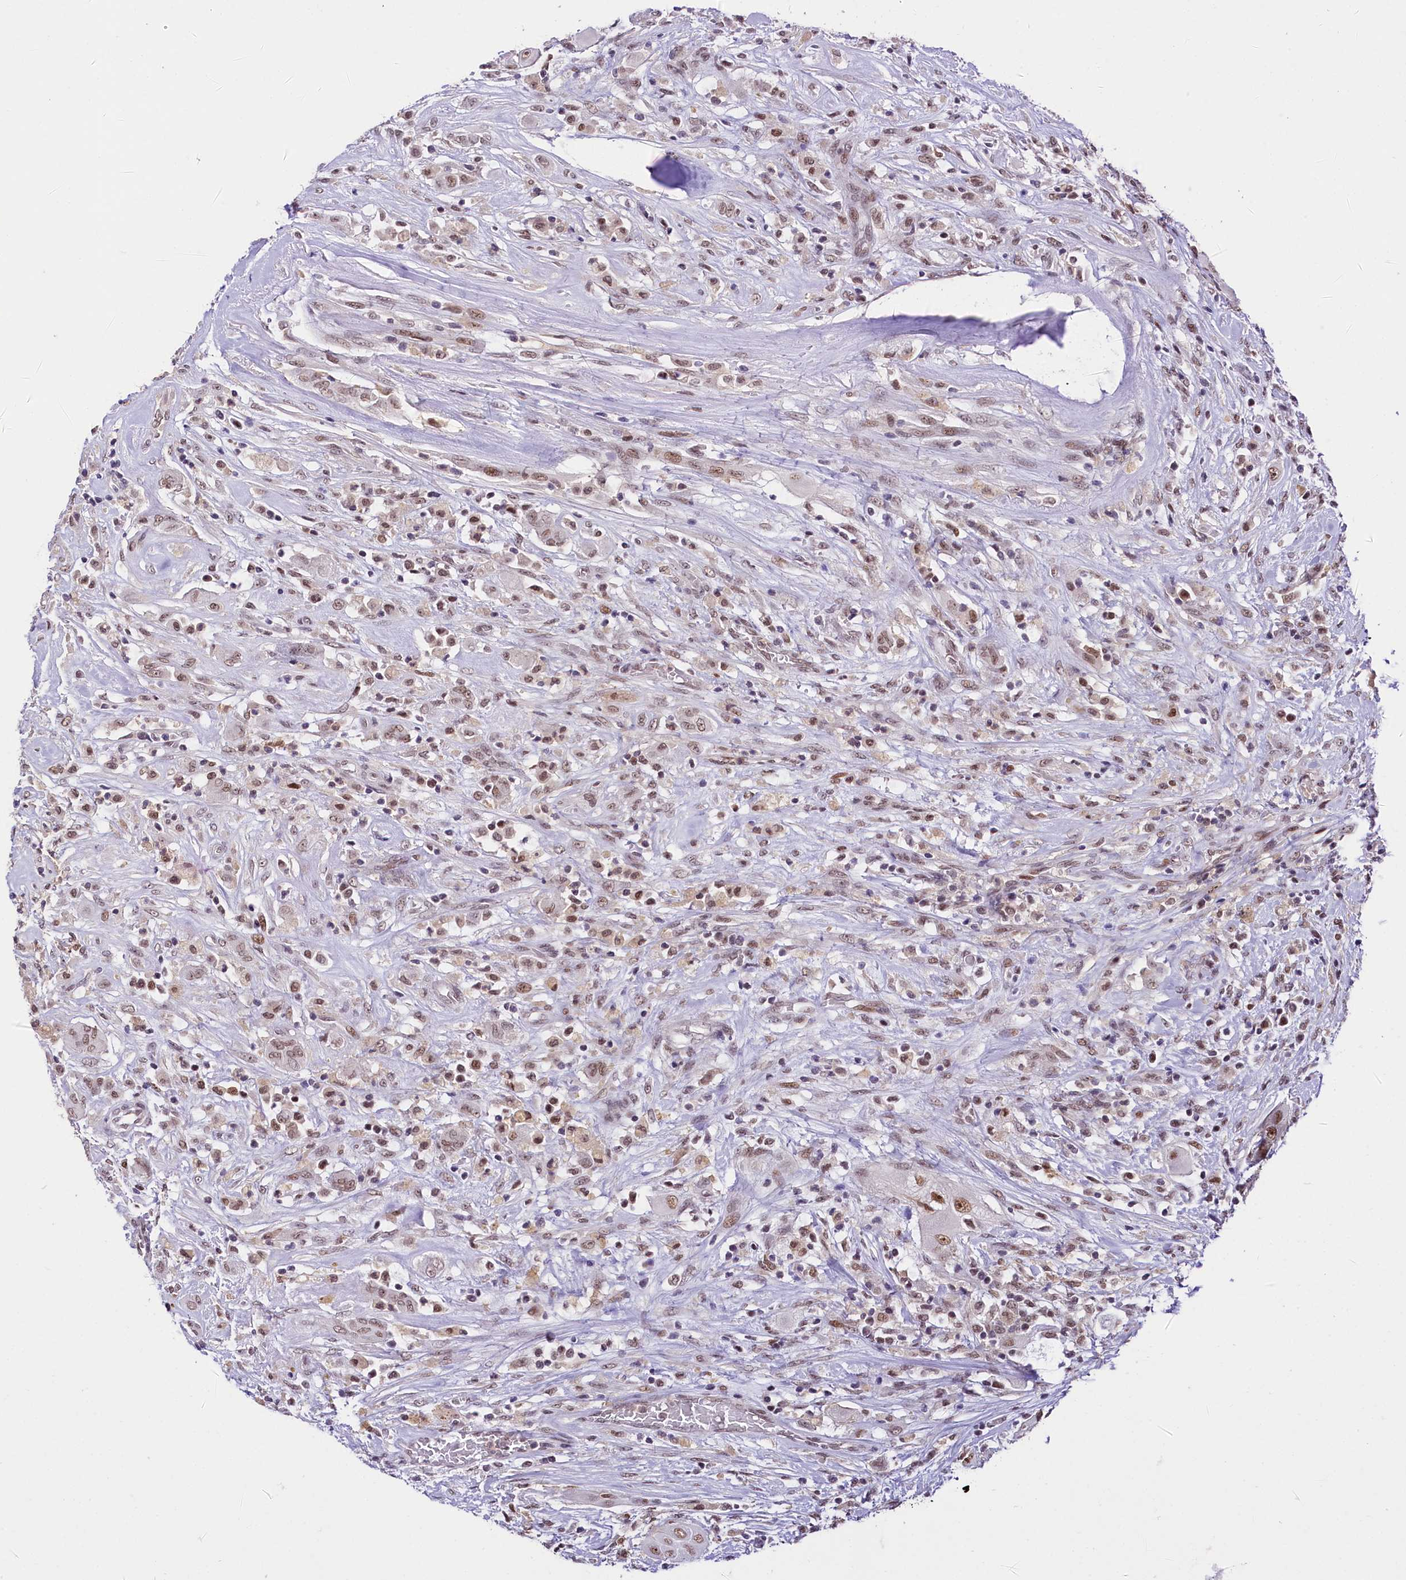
{"staining": {"intensity": "moderate", "quantity": ">75%", "location": "nuclear"}, "tissue": "thyroid cancer", "cell_type": "Tumor cells", "image_type": "cancer", "snomed": [{"axis": "morphology", "description": "Papillary adenocarcinoma, NOS"}, {"axis": "topography", "description": "Thyroid gland"}], "caption": "Human papillary adenocarcinoma (thyroid) stained with a brown dye shows moderate nuclear positive positivity in about >75% of tumor cells.", "gene": "SCAF11", "patient": {"sex": "female", "age": 59}}